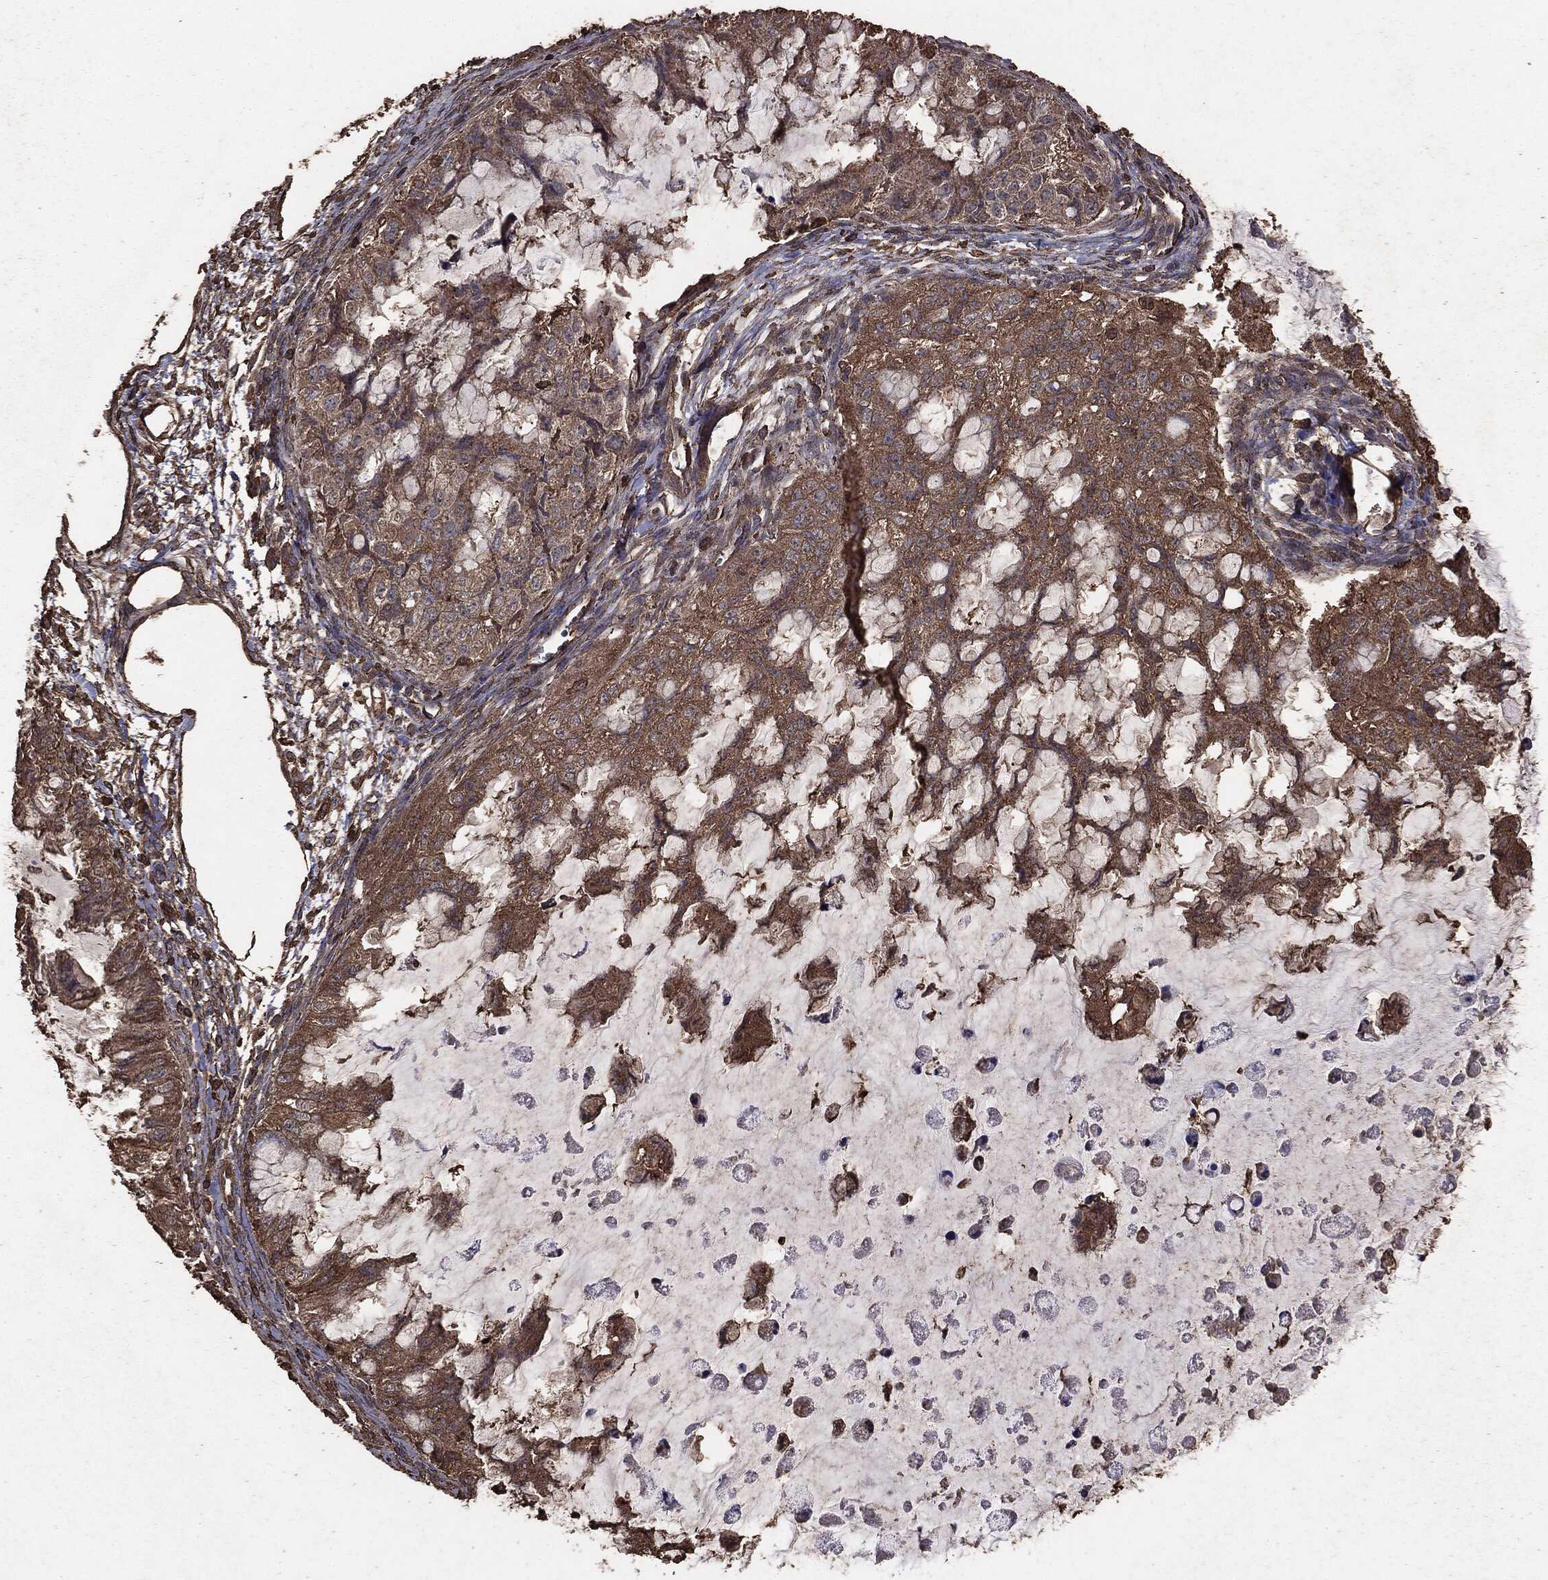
{"staining": {"intensity": "moderate", "quantity": ">75%", "location": "cytoplasmic/membranous"}, "tissue": "ovarian cancer", "cell_type": "Tumor cells", "image_type": "cancer", "snomed": [{"axis": "morphology", "description": "Cystadenocarcinoma, mucinous, NOS"}, {"axis": "topography", "description": "Ovary"}], "caption": "High-magnification brightfield microscopy of ovarian cancer stained with DAB (brown) and counterstained with hematoxylin (blue). tumor cells exhibit moderate cytoplasmic/membranous staining is identified in approximately>75% of cells.", "gene": "MTOR", "patient": {"sex": "female", "age": 72}}